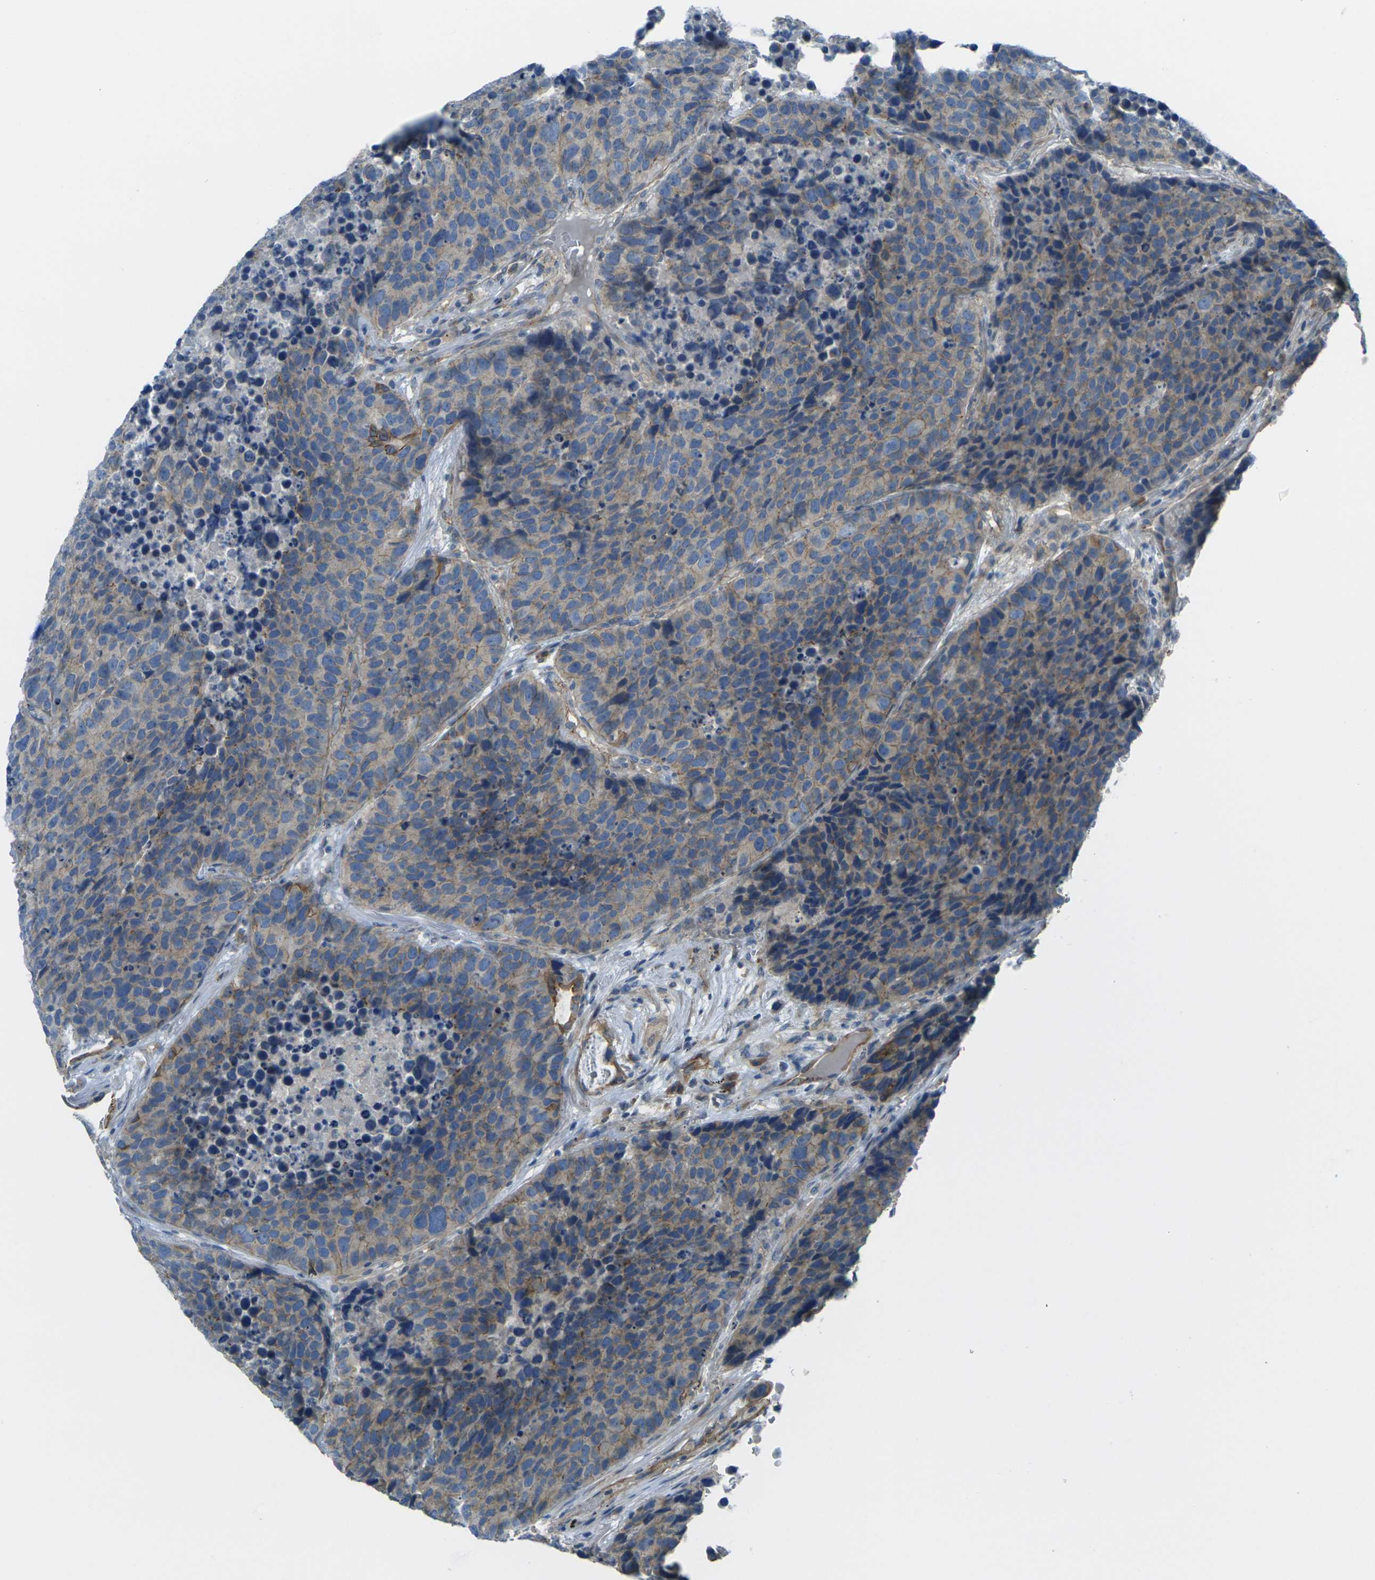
{"staining": {"intensity": "weak", "quantity": ">75%", "location": "cytoplasmic/membranous"}, "tissue": "carcinoid", "cell_type": "Tumor cells", "image_type": "cancer", "snomed": [{"axis": "morphology", "description": "Carcinoid, malignant, NOS"}, {"axis": "topography", "description": "Lung"}], "caption": "Approximately >75% of tumor cells in human carcinoid show weak cytoplasmic/membranous protein staining as visualized by brown immunohistochemical staining.", "gene": "RHBDD1", "patient": {"sex": "male", "age": 60}}